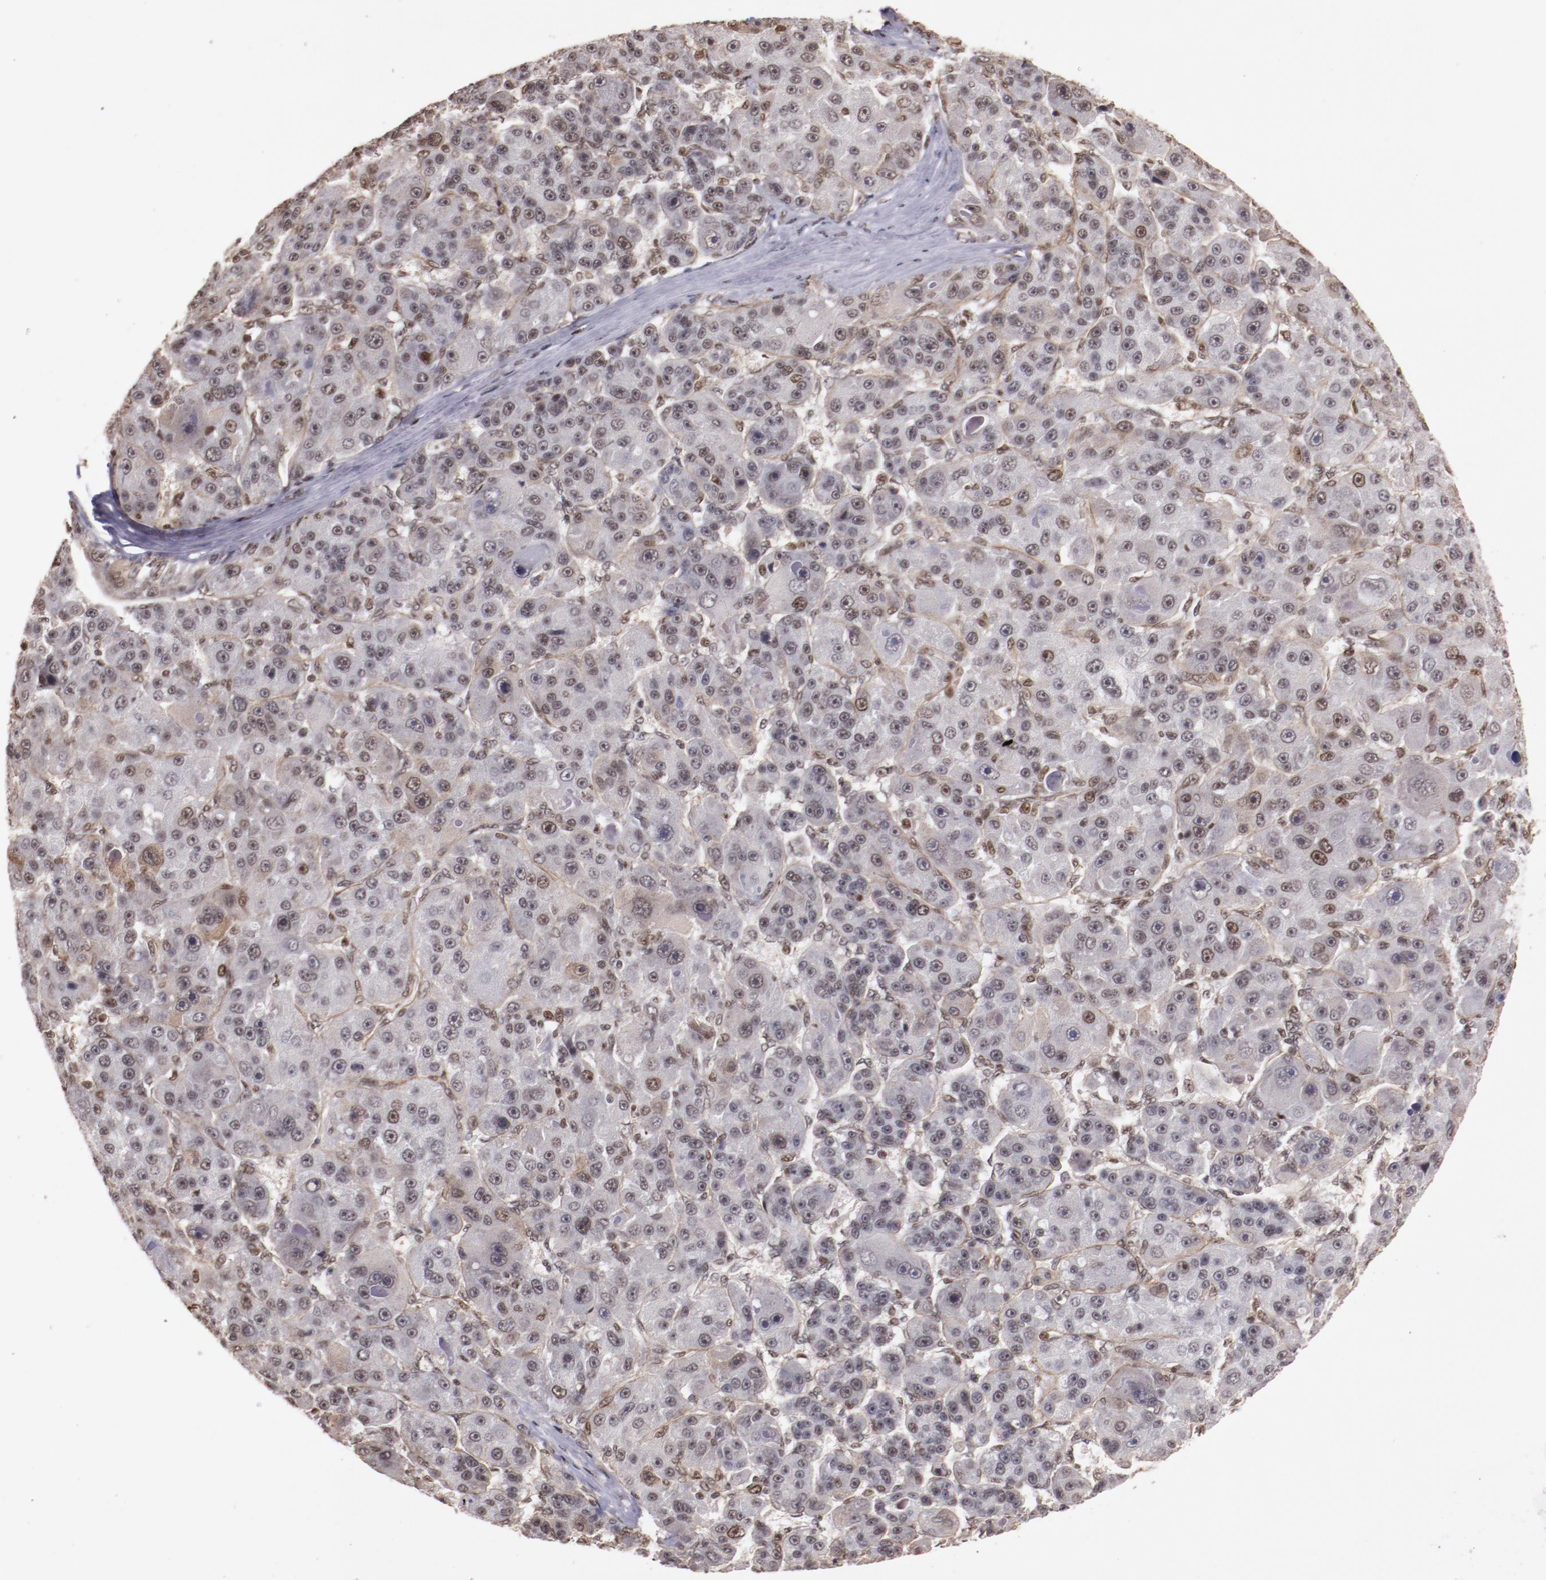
{"staining": {"intensity": "moderate", "quantity": "25%-75%", "location": "nuclear"}, "tissue": "liver cancer", "cell_type": "Tumor cells", "image_type": "cancer", "snomed": [{"axis": "morphology", "description": "Carcinoma, Hepatocellular, NOS"}, {"axis": "topography", "description": "Liver"}], "caption": "Liver cancer (hepatocellular carcinoma) stained for a protein (brown) shows moderate nuclear positive expression in about 25%-75% of tumor cells.", "gene": "STAG2", "patient": {"sex": "male", "age": 76}}